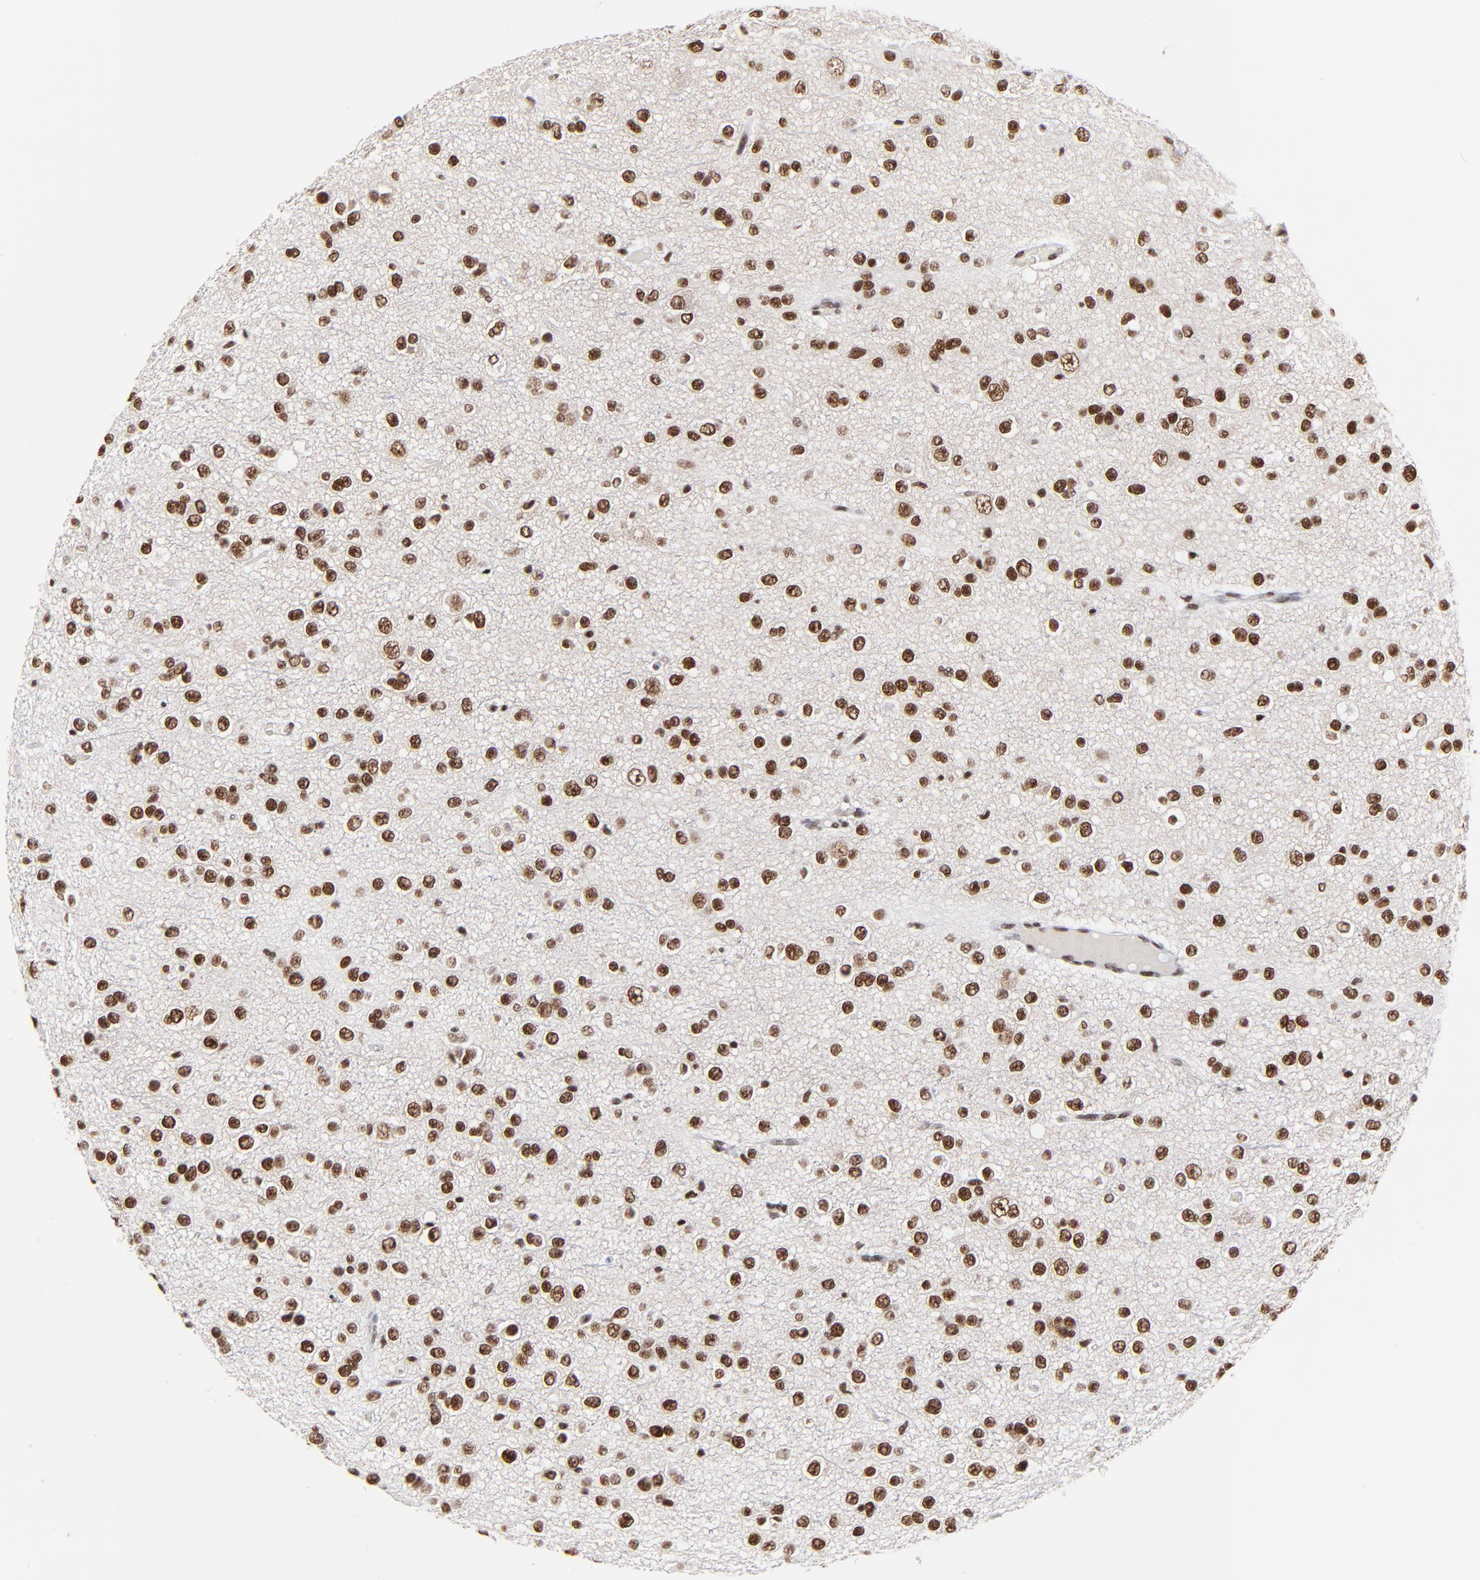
{"staining": {"intensity": "strong", "quantity": ">75%", "location": "nuclear"}, "tissue": "glioma", "cell_type": "Tumor cells", "image_type": "cancer", "snomed": [{"axis": "morphology", "description": "Glioma, malignant, Low grade"}, {"axis": "topography", "description": "Brain"}], "caption": "Human glioma stained with a protein marker shows strong staining in tumor cells.", "gene": "ZMYM3", "patient": {"sex": "male", "age": 42}}